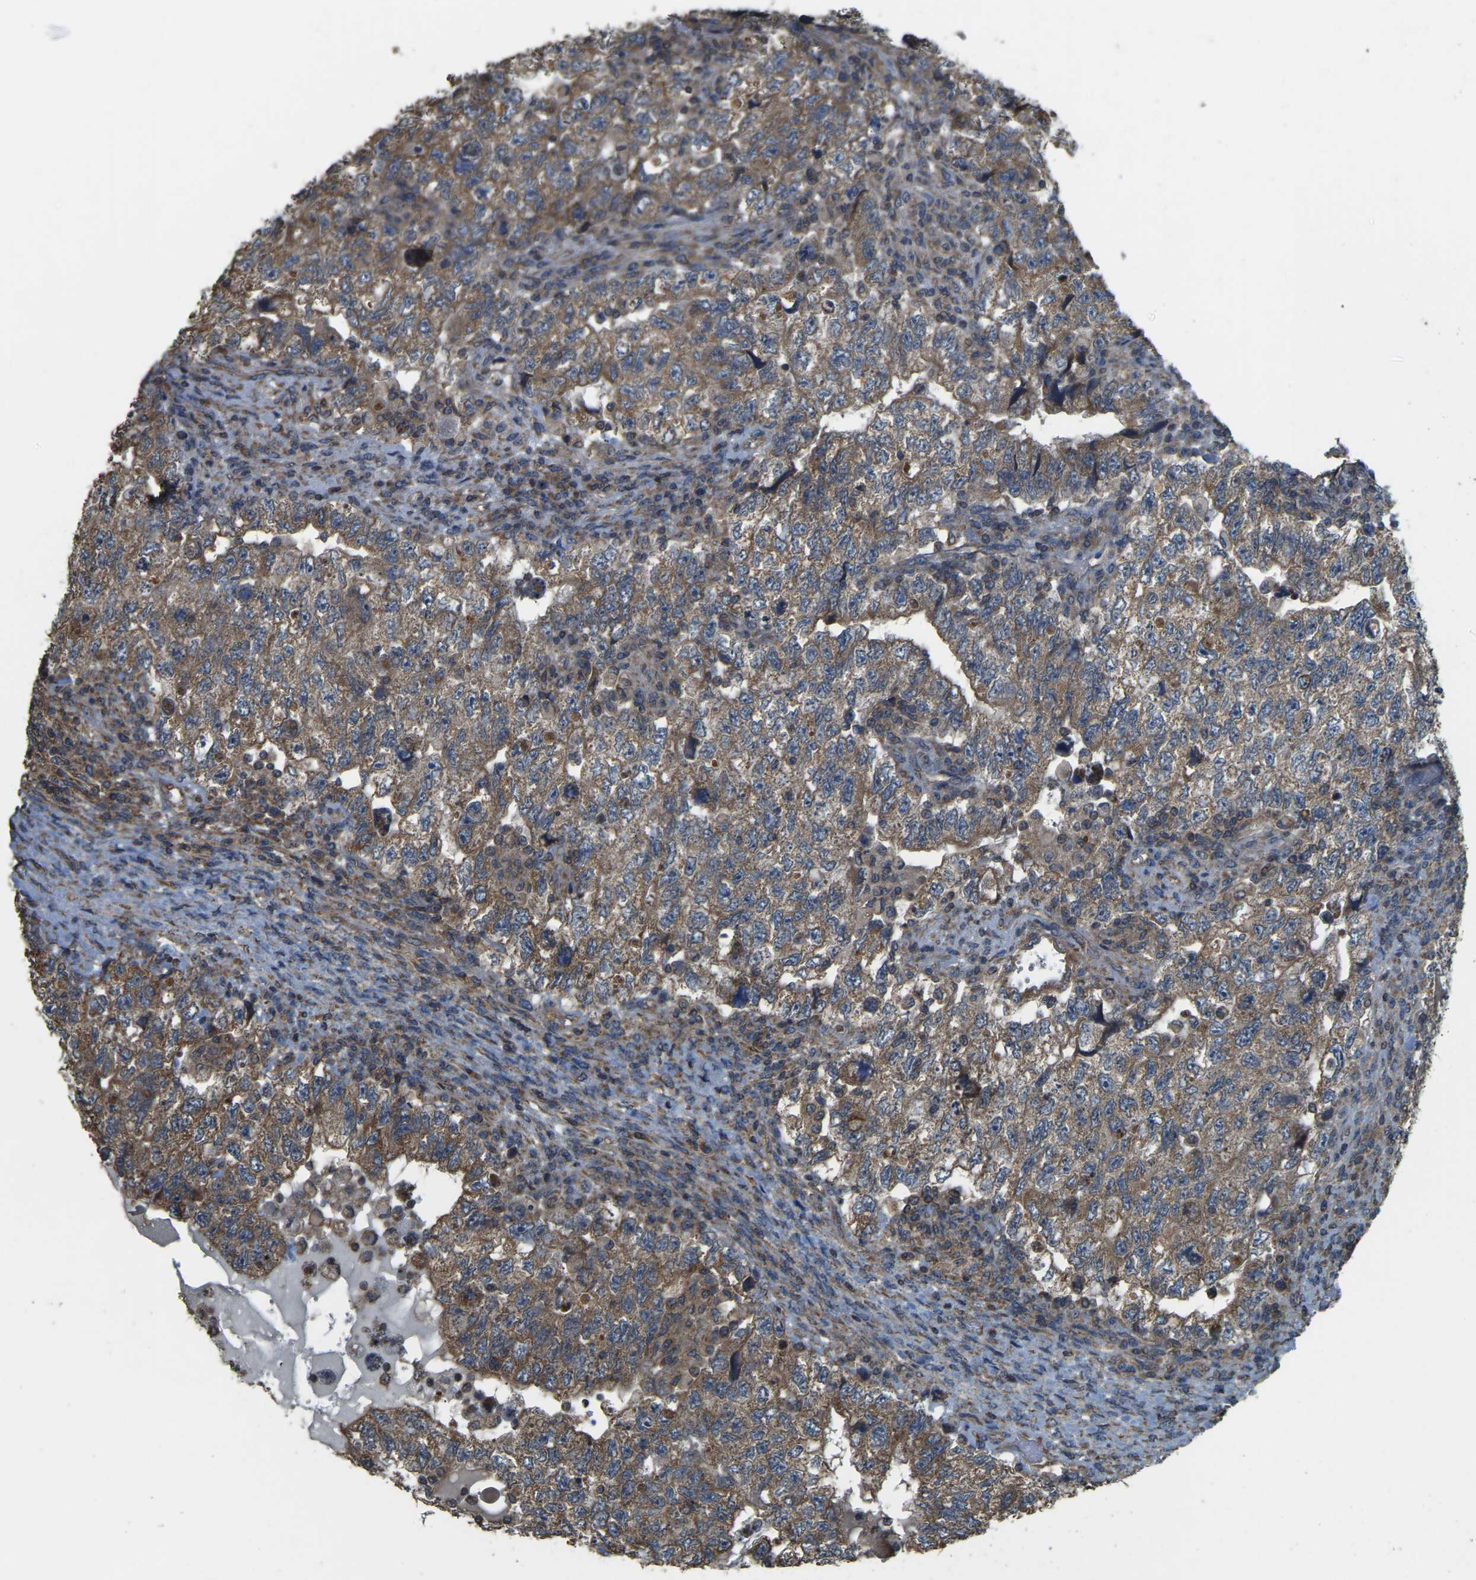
{"staining": {"intensity": "moderate", "quantity": ">75%", "location": "cytoplasmic/membranous"}, "tissue": "testis cancer", "cell_type": "Tumor cells", "image_type": "cancer", "snomed": [{"axis": "morphology", "description": "Carcinoma, Embryonal, NOS"}, {"axis": "topography", "description": "Testis"}], "caption": "Protein expression by immunohistochemistry reveals moderate cytoplasmic/membranous positivity in about >75% of tumor cells in testis embryonal carcinoma. The protein of interest is shown in brown color, while the nuclei are stained blue.", "gene": "GNG2", "patient": {"sex": "male", "age": 36}}